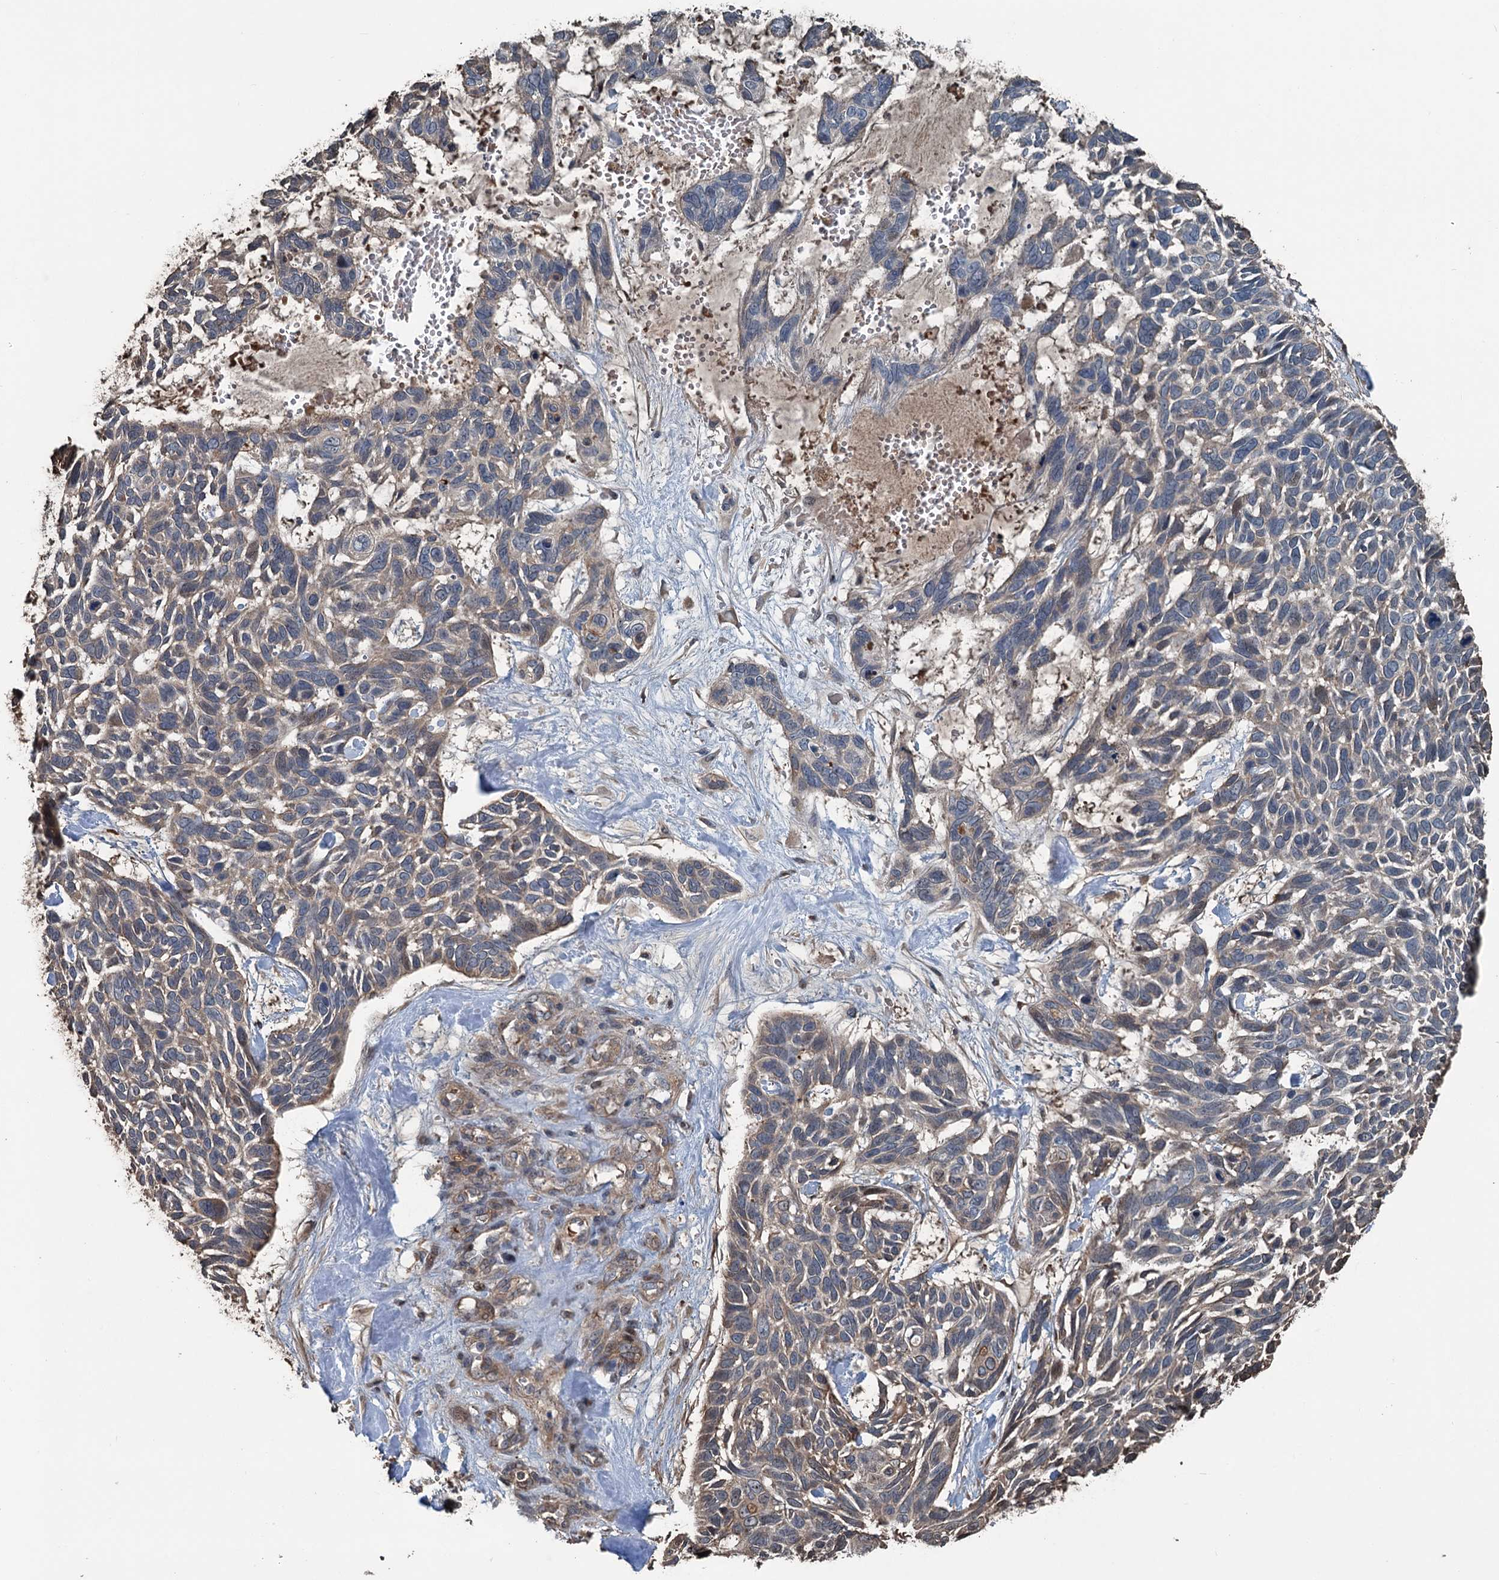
{"staining": {"intensity": "weak", "quantity": "<25%", "location": "cytoplasmic/membranous"}, "tissue": "skin cancer", "cell_type": "Tumor cells", "image_type": "cancer", "snomed": [{"axis": "morphology", "description": "Basal cell carcinoma"}, {"axis": "topography", "description": "Skin"}], "caption": "A high-resolution photomicrograph shows immunohistochemistry staining of skin cancer (basal cell carcinoma), which reveals no significant staining in tumor cells. (DAB (3,3'-diaminobenzidine) immunohistochemistry (IHC) with hematoxylin counter stain).", "gene": "TEDC1", "patient": {"sex": "male", "age": 88}}